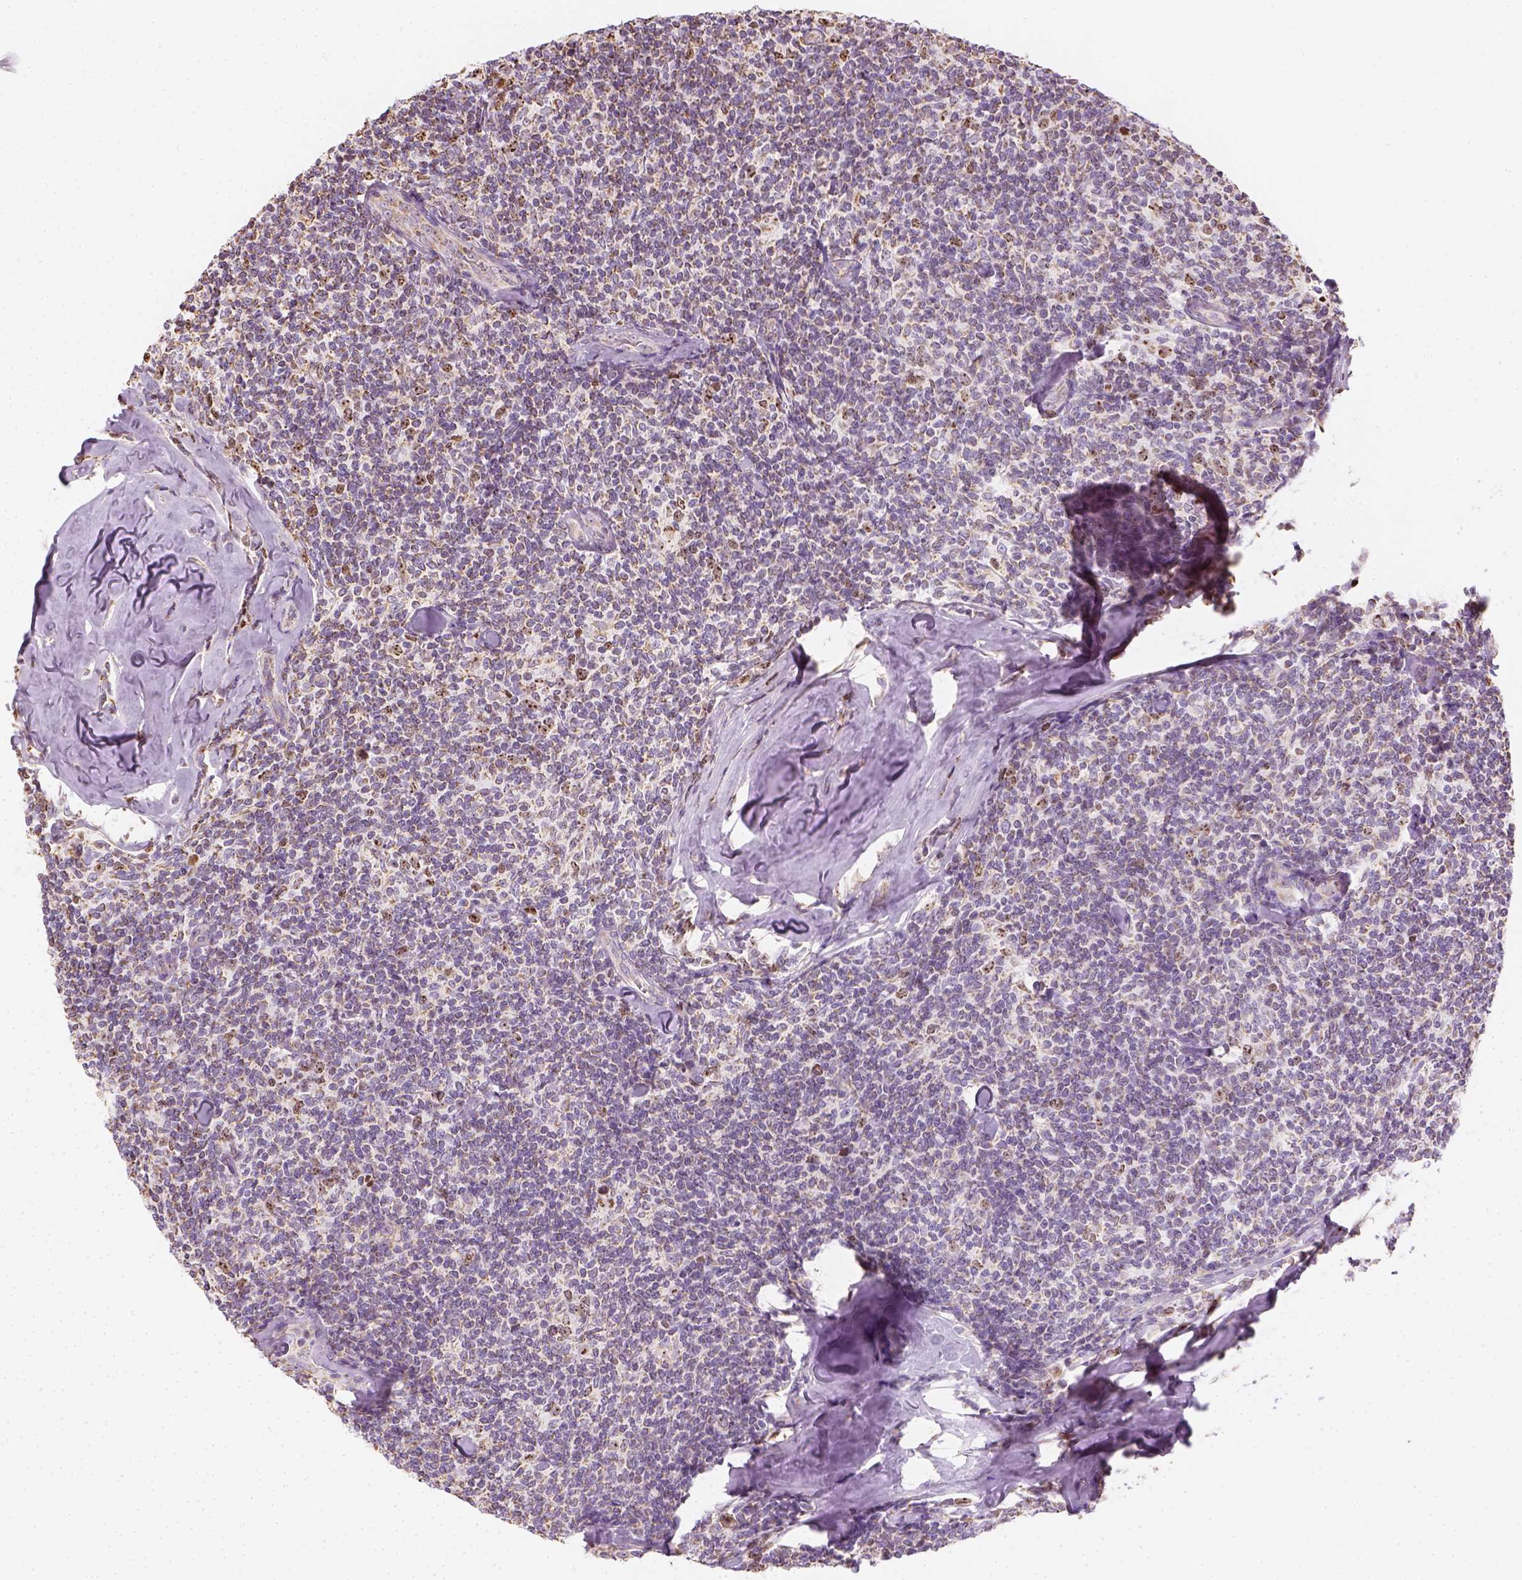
{"staining": {"intensity": "negative", "quantity": "none", "location": "none"}, "tissue": "lymphoma", "cell_type": "Tumor cells", "image_type": "cancer", "snomed": [{"axis": "morphology", "description": "Malignant lymphoma, non-Hodgkin's type, Low grade"}, {"axis": "topography", "description": "Lymph node"}], "caption": "Human lymphoma stained for a protein using immunohistochemistry demonstrates no positivity in tumor cells.", "gene": "LCA5", "patient": {"sex": "female", "age": 56}}